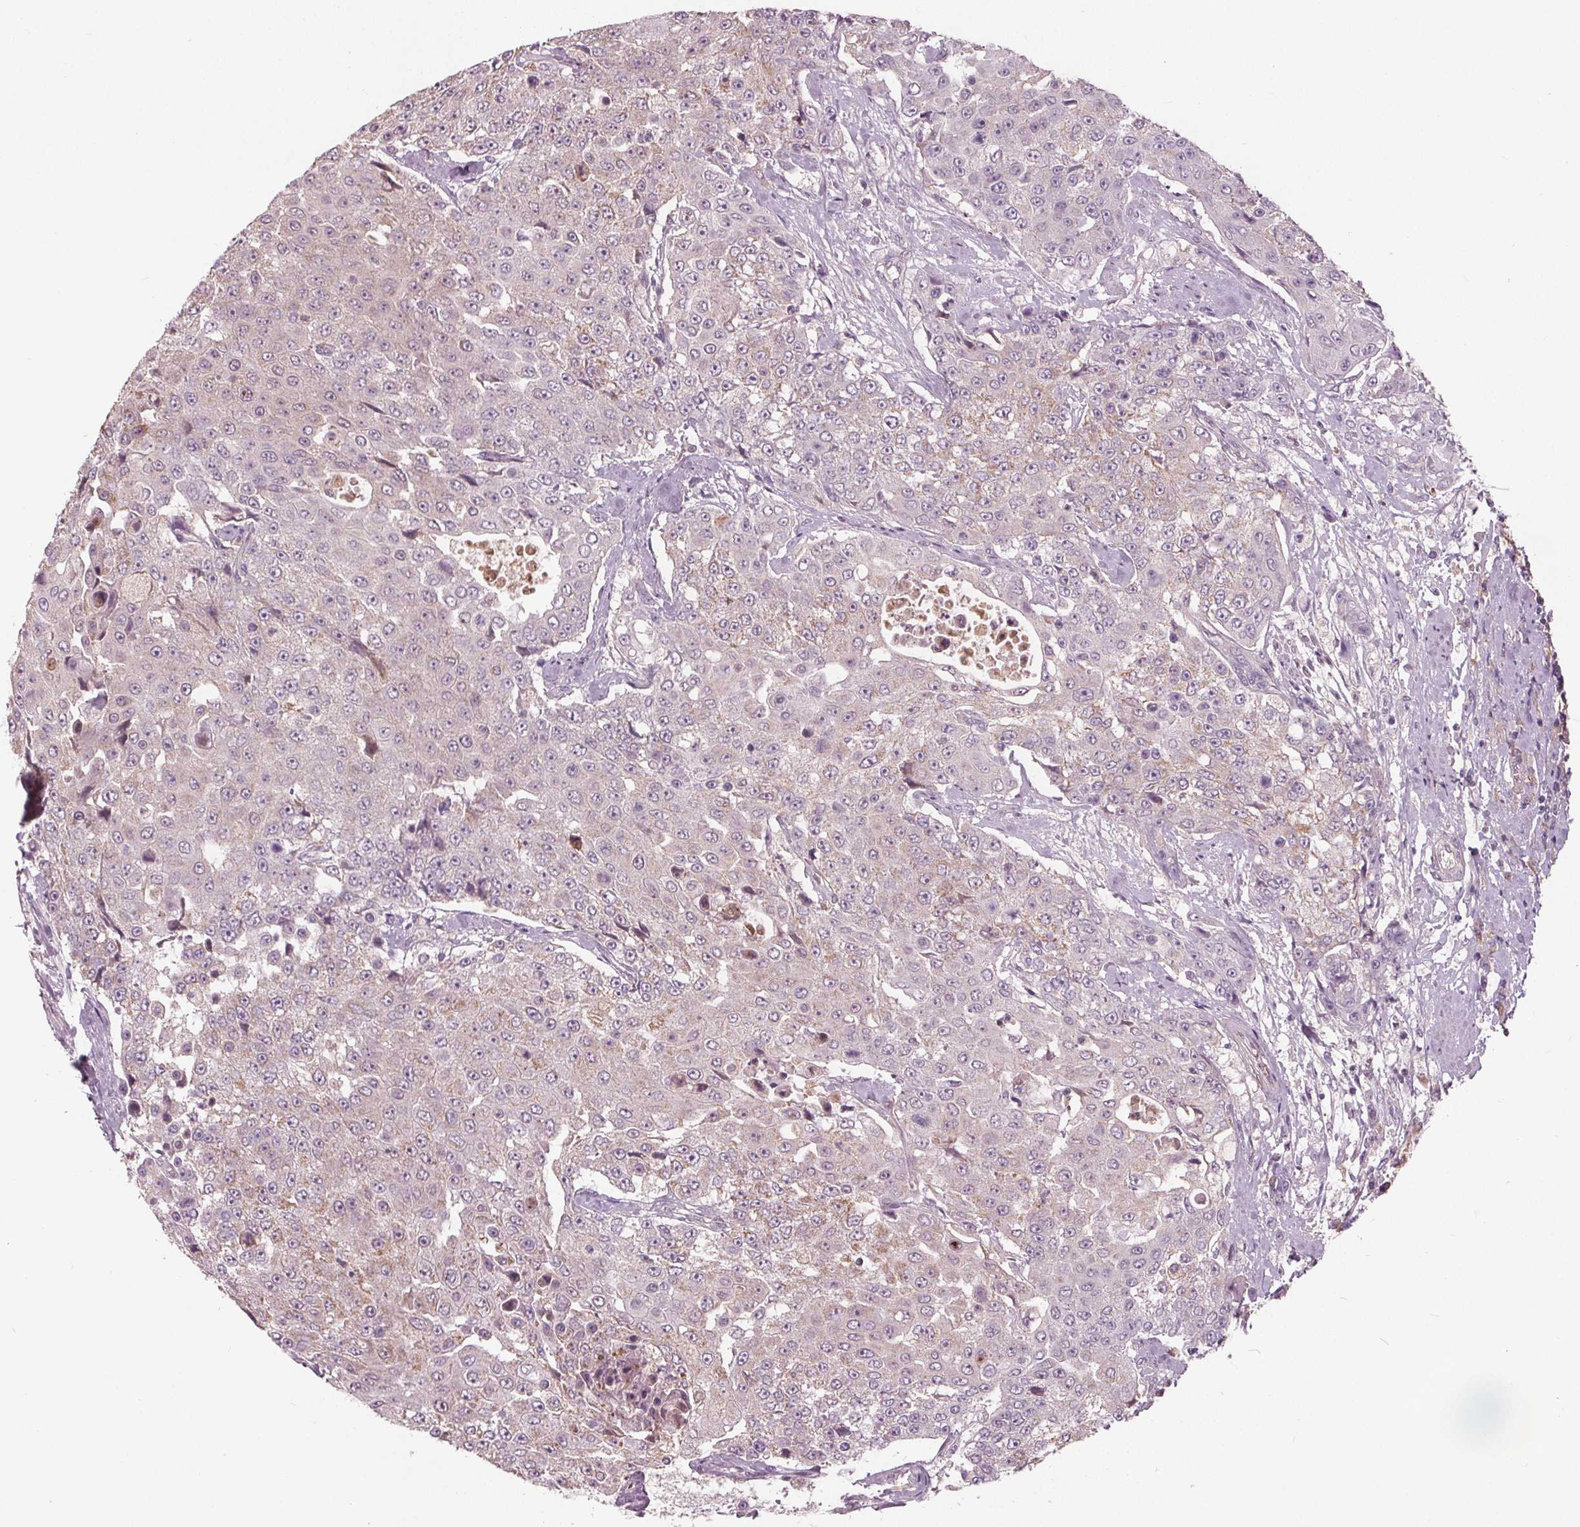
{"staining": {"intensity": "negative", "quantity": "none", "location": "none"}, "tissue": "urothelial cancer", "cell_type": "Tumor cells", "image_type": "cancer", "snomed": [{"axis": "morphology", "description": "Urothelial carcinoma, High grade"}, {"axis": "topography", "description": "Urinary bladder"}], "caption": "This is an immunohistochemistry (IHC) photomicrograph of urothelial carcinoma (high-grade). There is no expression in tumor cells.", "gene": "PDGFD", "patient": {"sex": "female", "age": 63}}